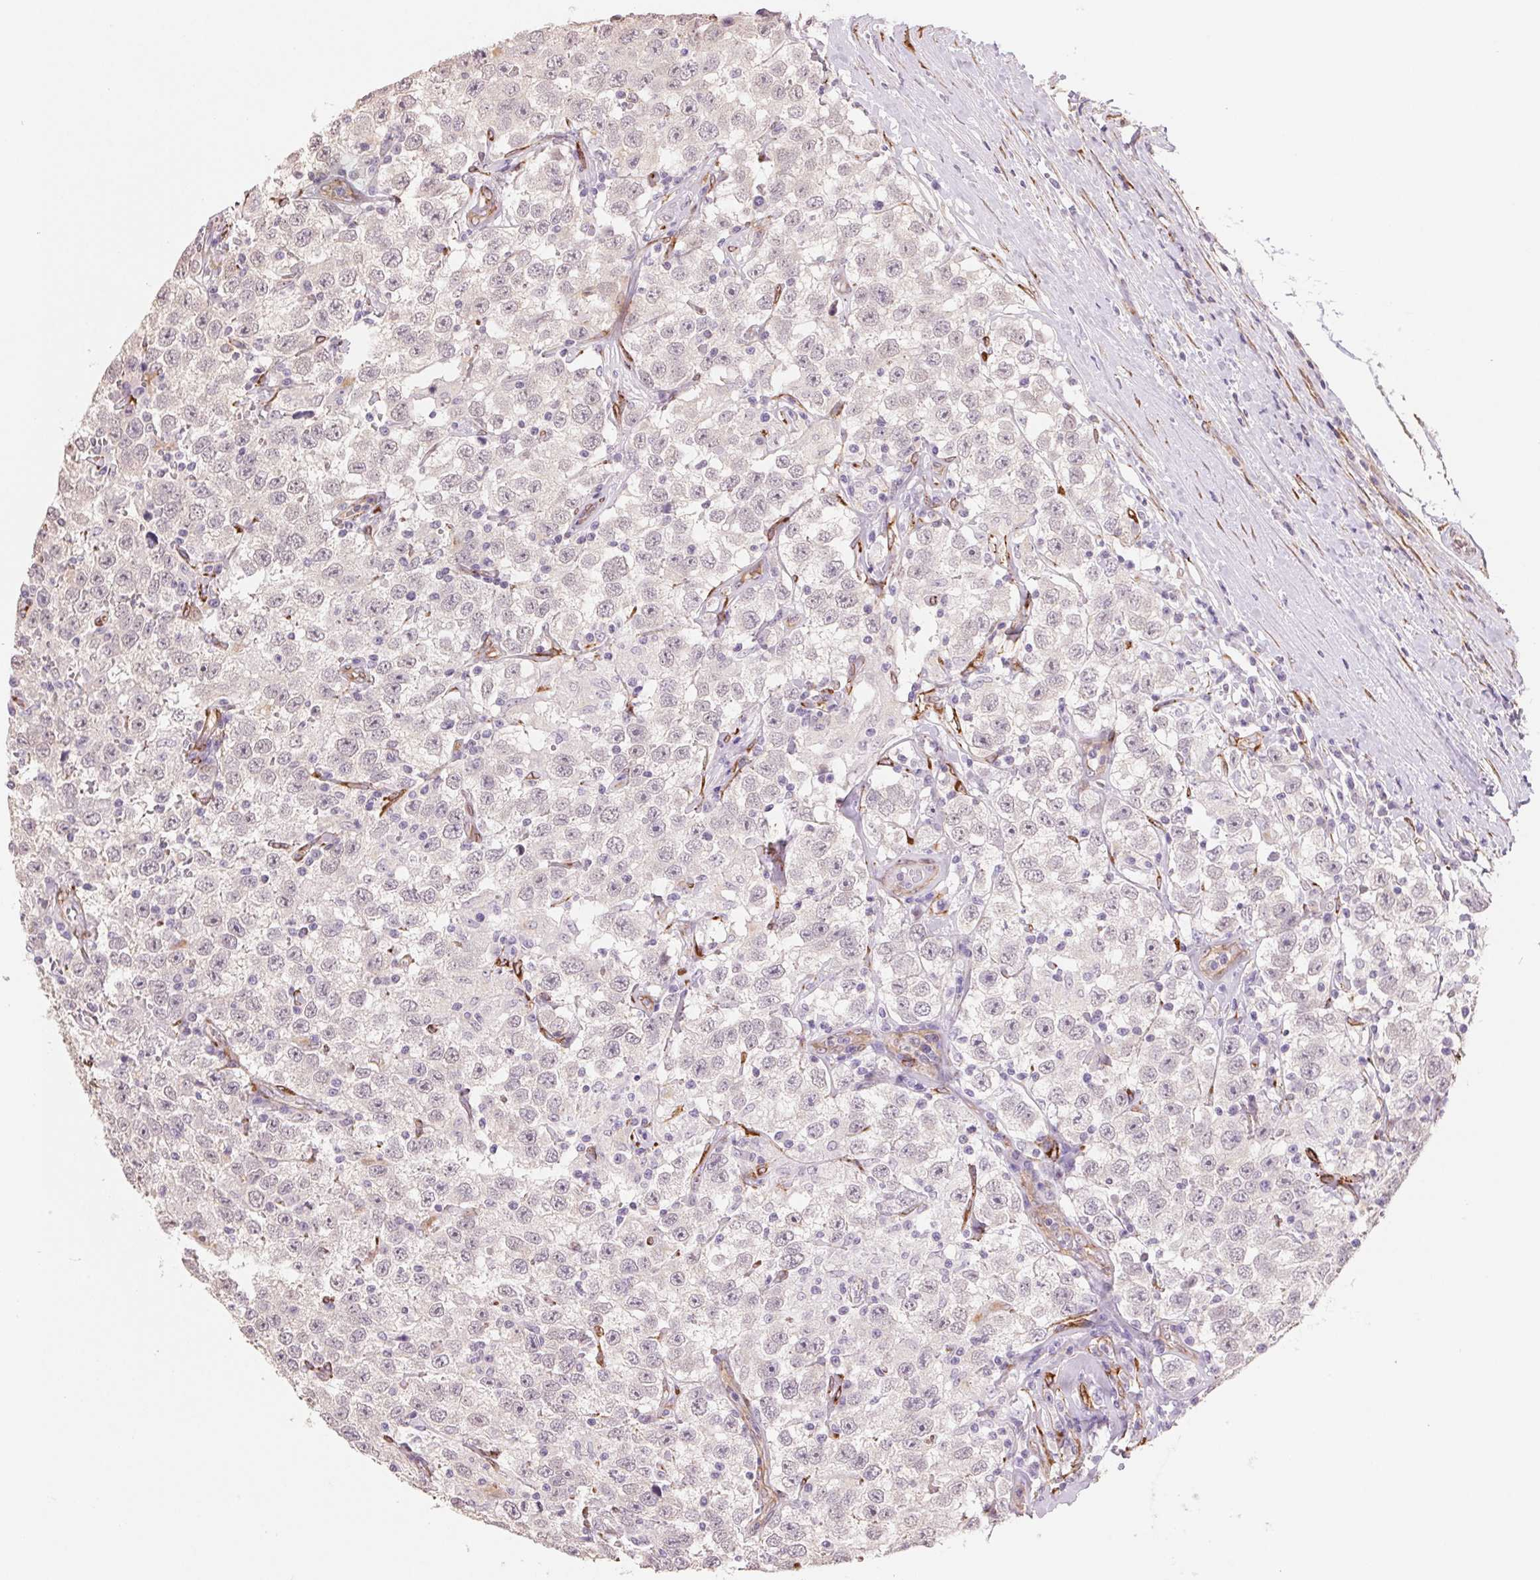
{"staining": {"intensity": "negative", "quantity": "none", "location": "none"}, "tissue": "testis cancer", "cell_type": "Tumor cells", "image_type": "cancer", "snomed": [{"axis": "morphology", "description": "Seminoma, NOS"}, {"axis": "topography", "description": "Testis"}], "caption": "Histopathology image shows no significant protein staining in tumor cells of testis cancer (seminoma).", "gene": "FKBP10", "patient": {"sex": "male", "age": 41}}